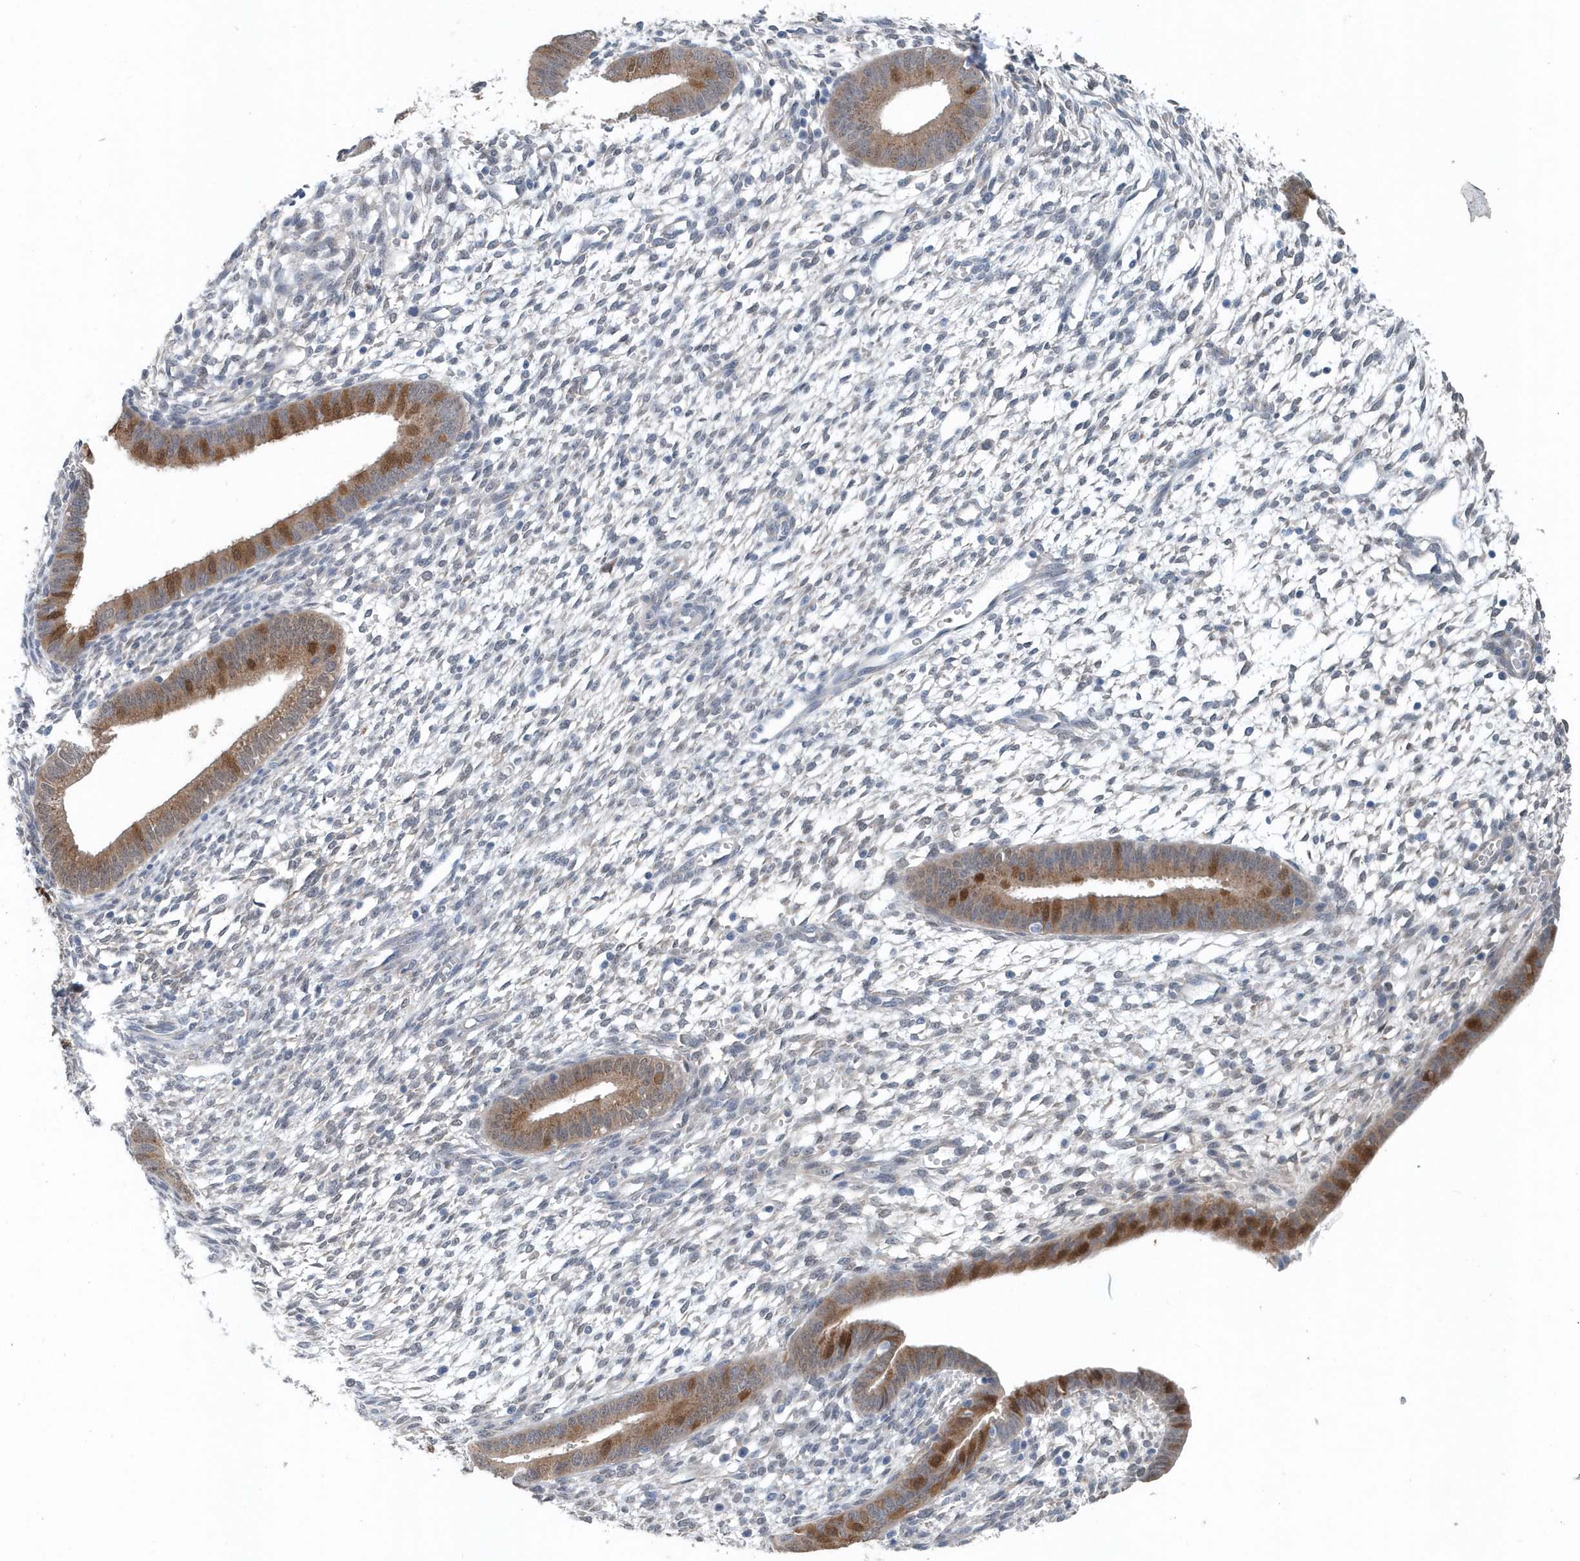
{"staining": {"intensity": "negative", "quantity": "none", "location": "none"}, "tissue": "endometrium", "cell_type": "Cells in endometrial stroma", "image_type": "normal", "snomed": [{"axis": "morphology", "description": "Normal tissue, NOS"}, {"axis": "topography", "description": "Endometrium"}], "caption": "IHC photomicrograph of unremarkable human endometrium stained for a protein (brown), which exhibits no positivity in cells in endometrial stroma. (Immunohistochemistry (ihc), brightfield microscopy, high magnification).", "gene": "PFN2", "patient": {"sex": "female", "age": 46}}